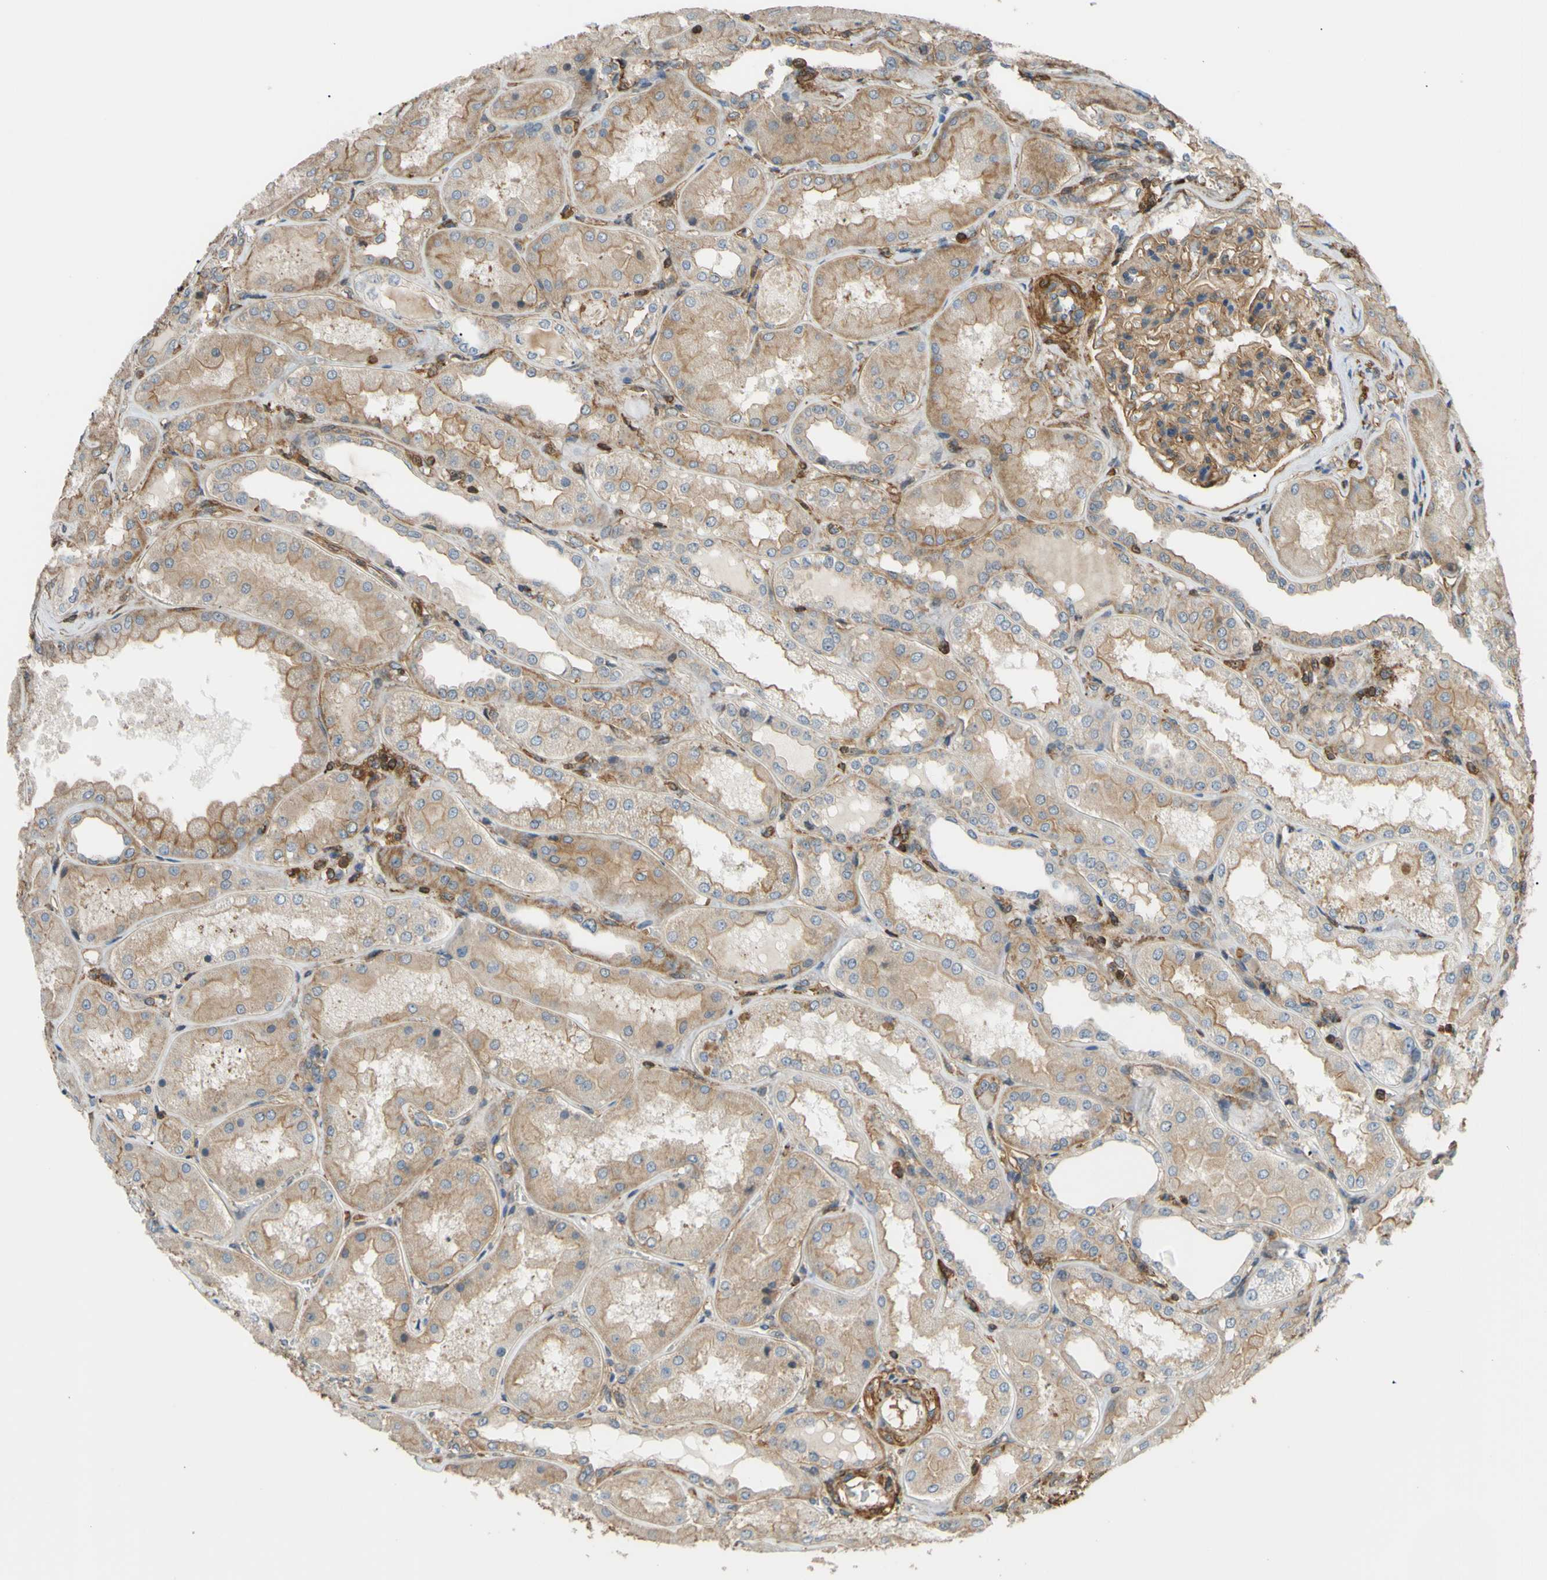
{"staining": {"intensity": "moderate", "quantity": ">75%", "location": "cytoplasmic/membranous"}, "tissue": "kidney", "cell_type": "Cells in glomeruli", "image_type": "normal", "snomed": [{"axis": "morphology", "description": "Normal tissue, NOS"}, {"axis": "topography", "description": "Kidney"}], "caption": "Immunohistochemistry (IHC) staining of normal kidney, which demonstrates medium levels of moderate cytoplasmic/membranous positivity in about >75% of cells in glomeruli indicating moderate cytoplasmic/membranous protein positivity. The staining was performed using DAB (3,3'-diaminobenzidine) (brown) for protein detection and nuclei were counterstained in hematoxylin (blue).", "gene": "ADD3", "patient": {"sex": "female", "age": 56}}